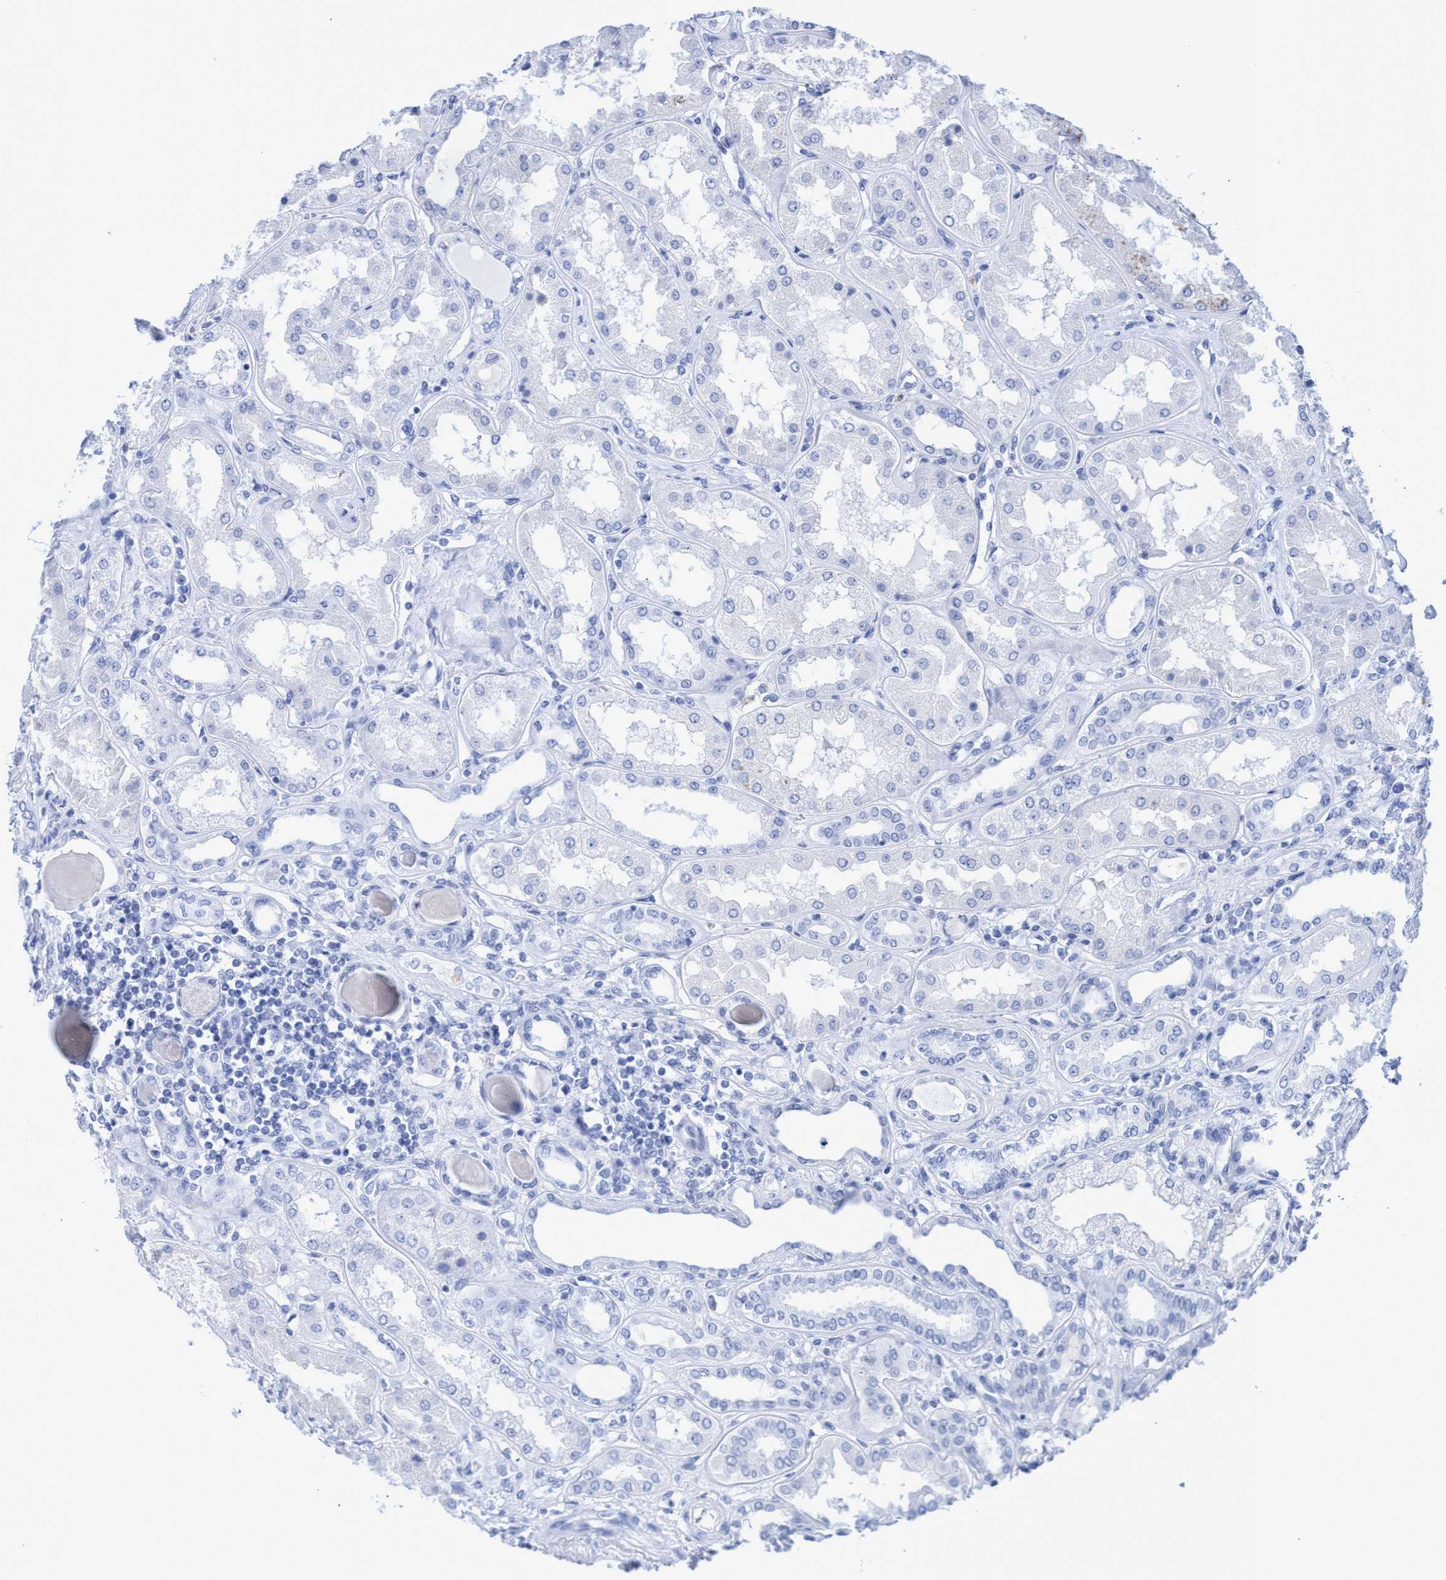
{"staining": {"intensity": "negative", "quantity": "none", "location": "none"}, "tissue": "kidney", "cell_type": "Cells in glomeruli", "image_type": "normal", "snomed": [{"axis": "morphology", "description": "Normal tissue, NOS"}, {"axis": "topography", "description": "Kidney"}], "caption": "Immunohistochemical staining of benign kidney exhibits no significant expression in cells in glomeruli. (Brightfield microscopy of DAB immunohistochemistry (IHC) at high magnification).", "gene": "INSL6", "patient": {"sex": "female", "age": 56}}